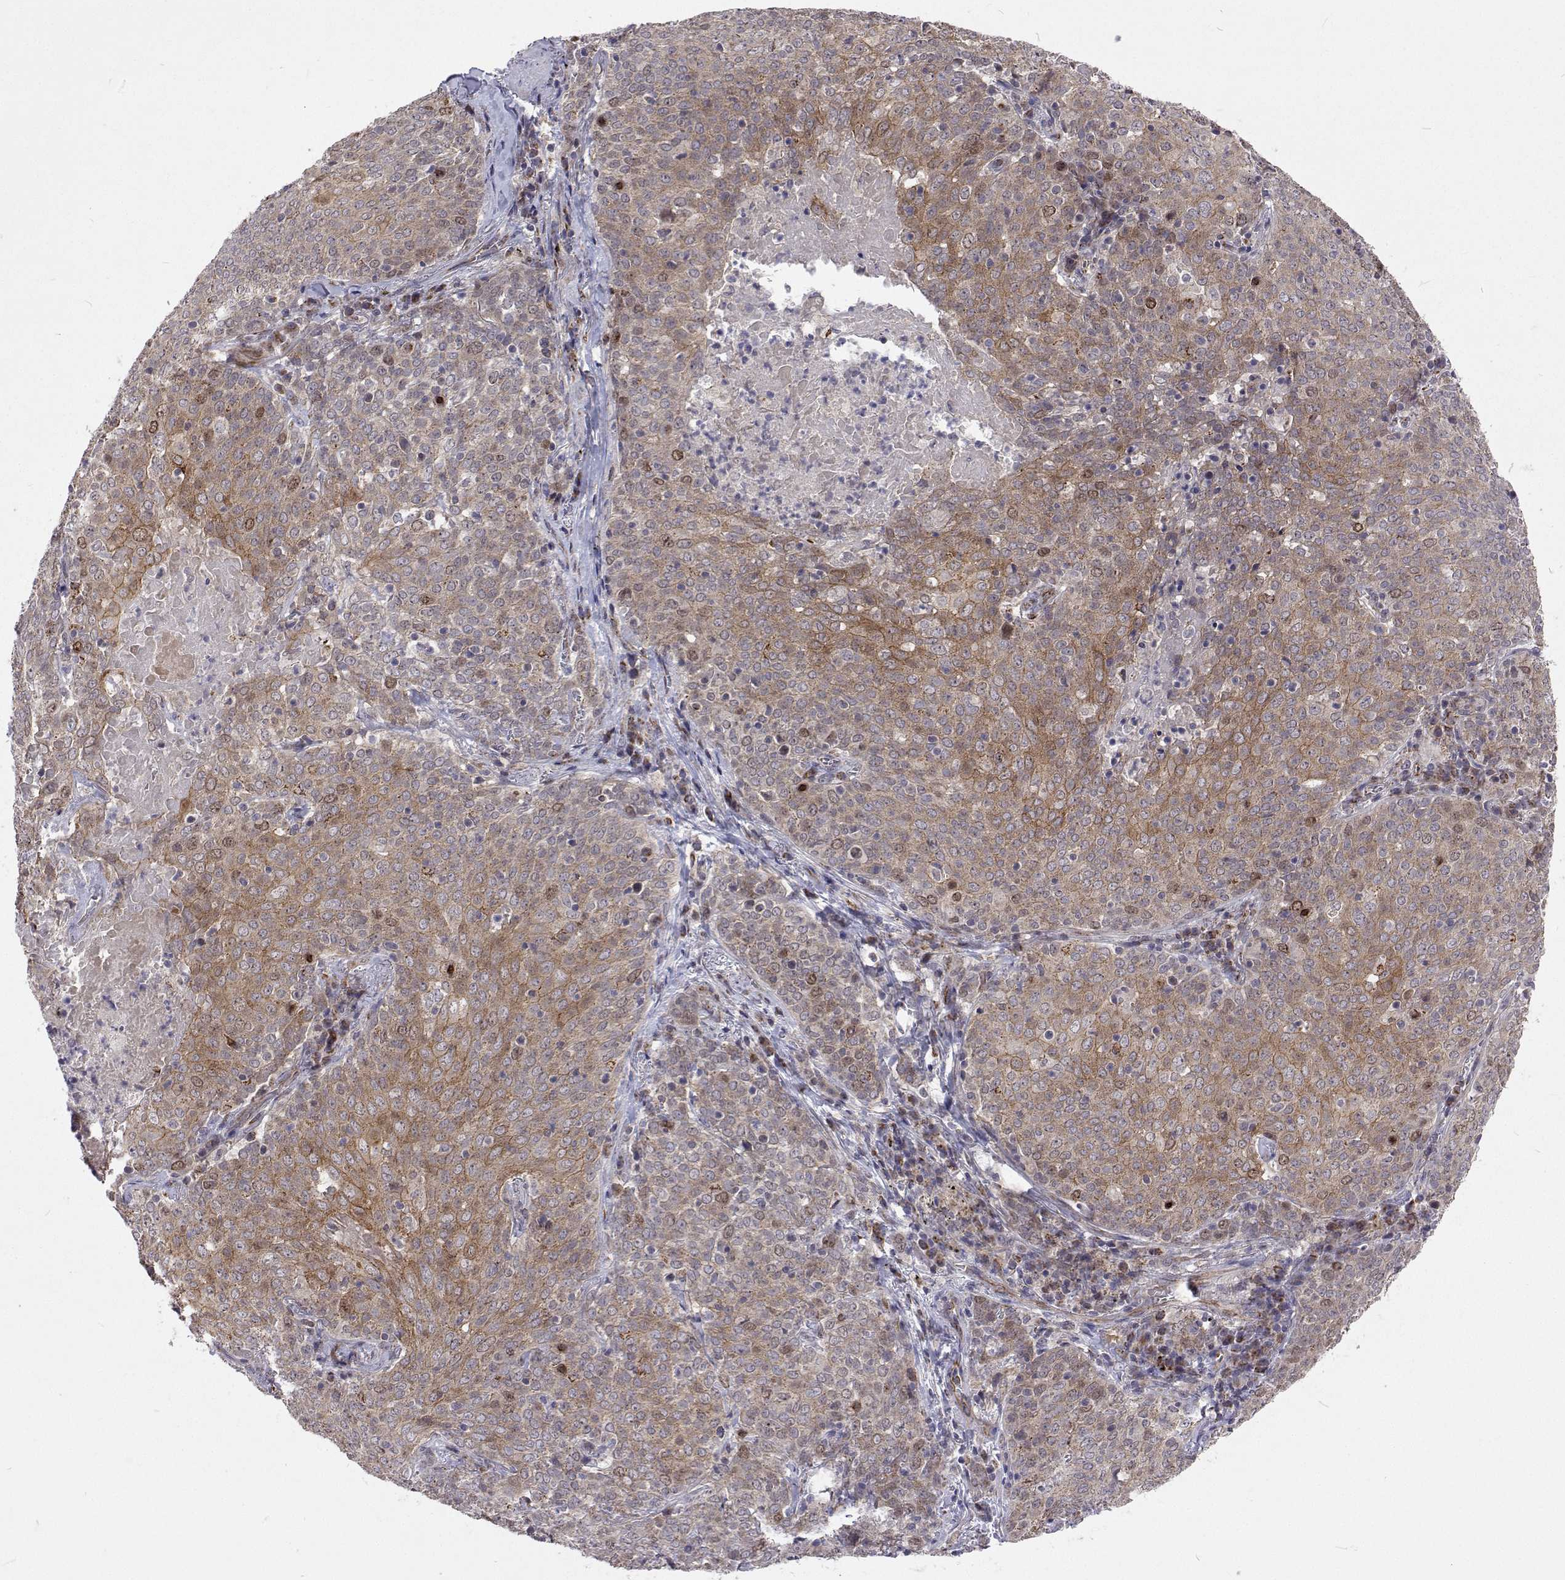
{"staining": {"intensity": "moderate", "quantity": ">75%", "location": "cytoplasmic/membranous"}, "tissue": "lung cancer", "cell_type": "Tumor cells", "image_type": "cancer", "snomed": [{"axis": "morphology", "description": "Squamous cell carcinoma, NOS"}, {"axis": "topography", "description": "Lung"}], "caption": "Brown immunohistochemical staining in squamous cell carcinoma (lung) demonstrates moderate cytoplasmic/membranous positivity in approximately >75% of tumor cells.", "gene": "DHTKD1", "patient": {"sex": "male", "age": 82}}